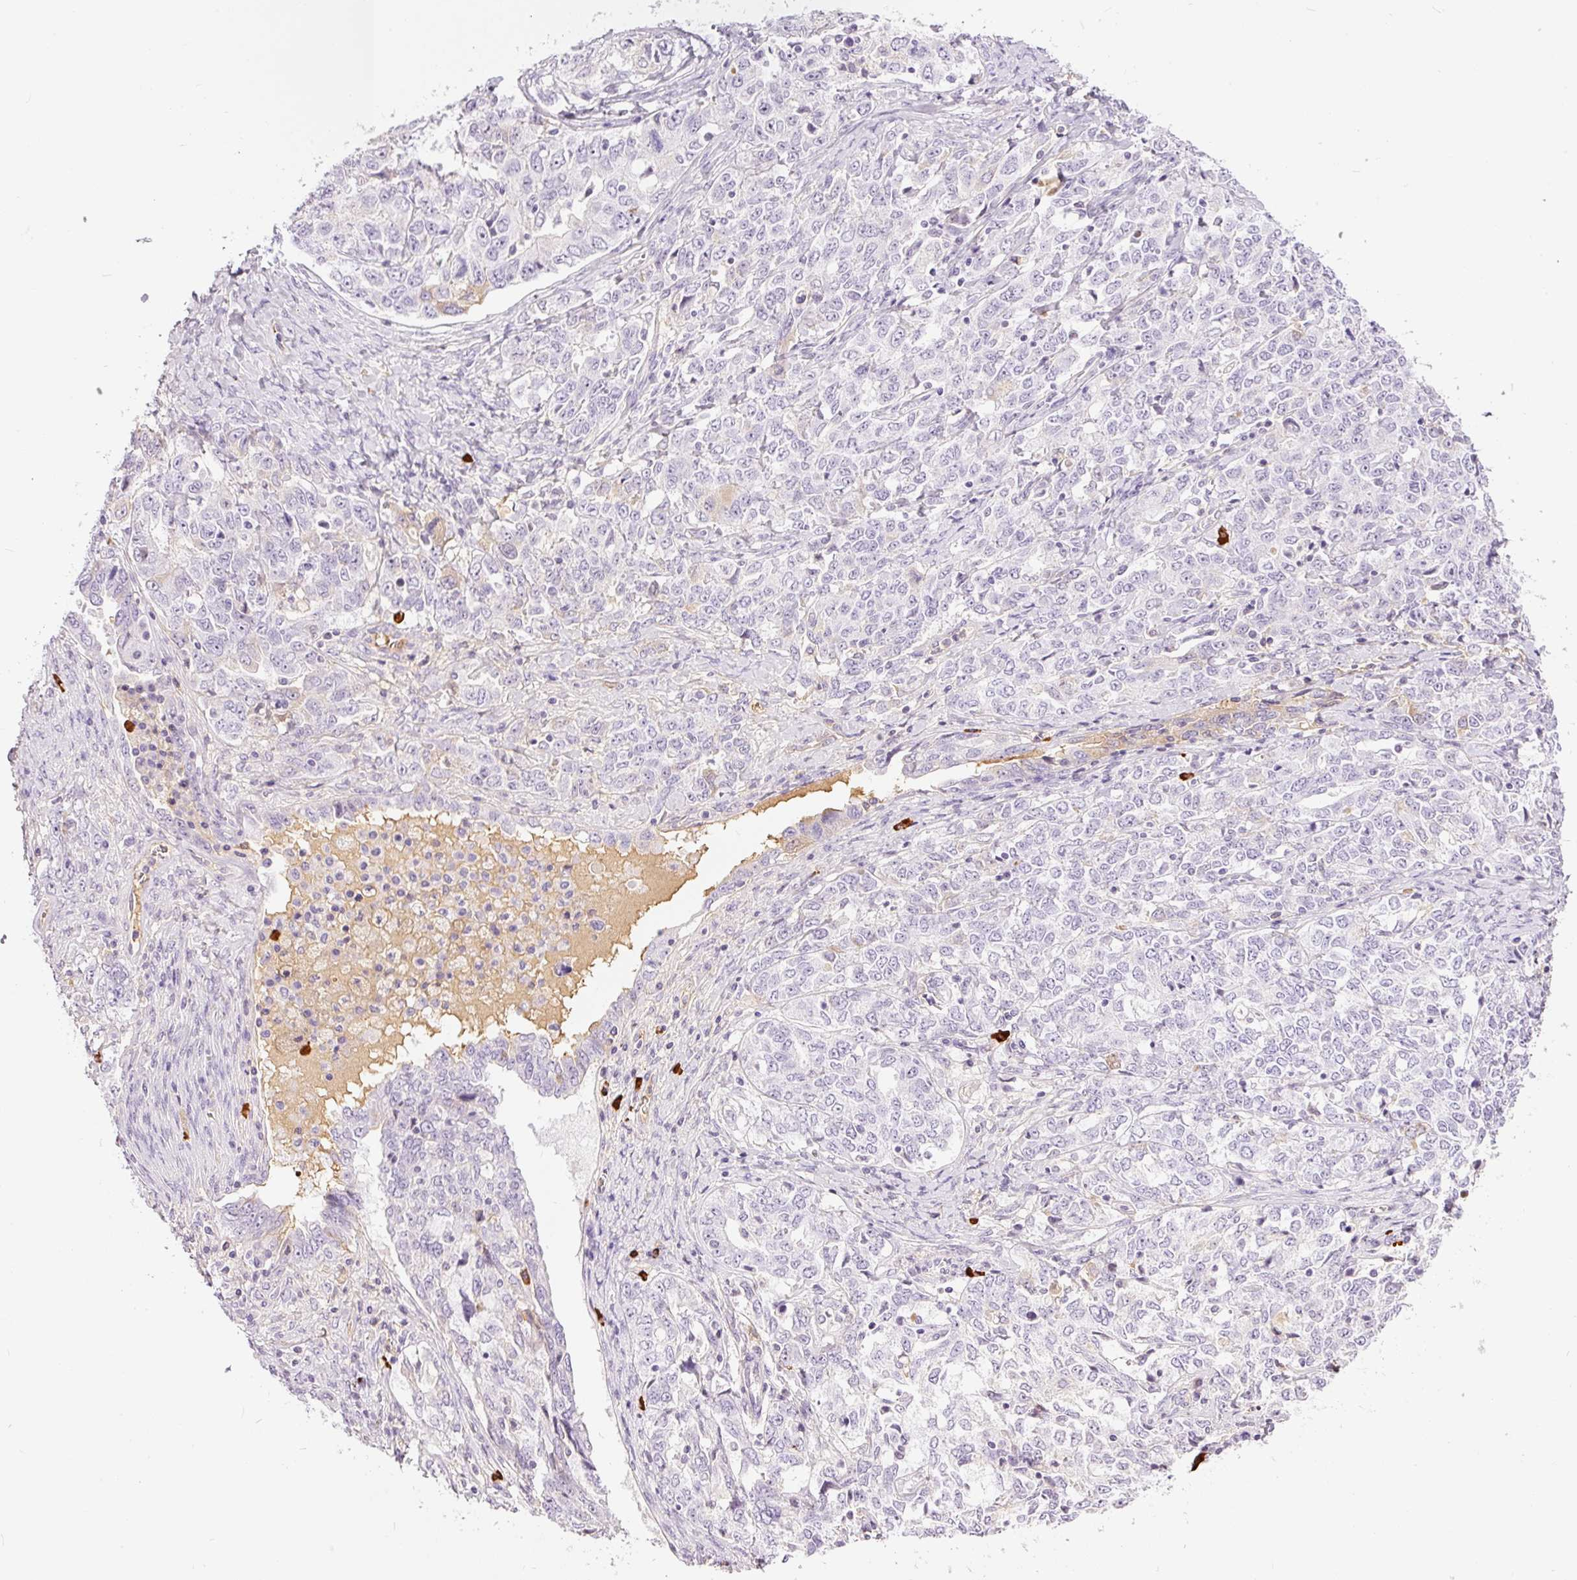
{"staining": {"intensity": "negative", "quantity": "none", "location": "none"}, "tissue": "ovarian cancer", "cell_type": "Tumor cells", "image_type": "cancer", "snomed": [{"axis": "morphology", "description": "Carcinoma, endometroid"}, {"axis": "topography", "description": "Ovary"}], "caption": "Immunohistochemistry (IHC) of human endometroid carcinoma (ovarian) demonstrates no expression in tumor cells.", "gene": "PRPF38B", "patient": {"sex": "female", "age": 62}}